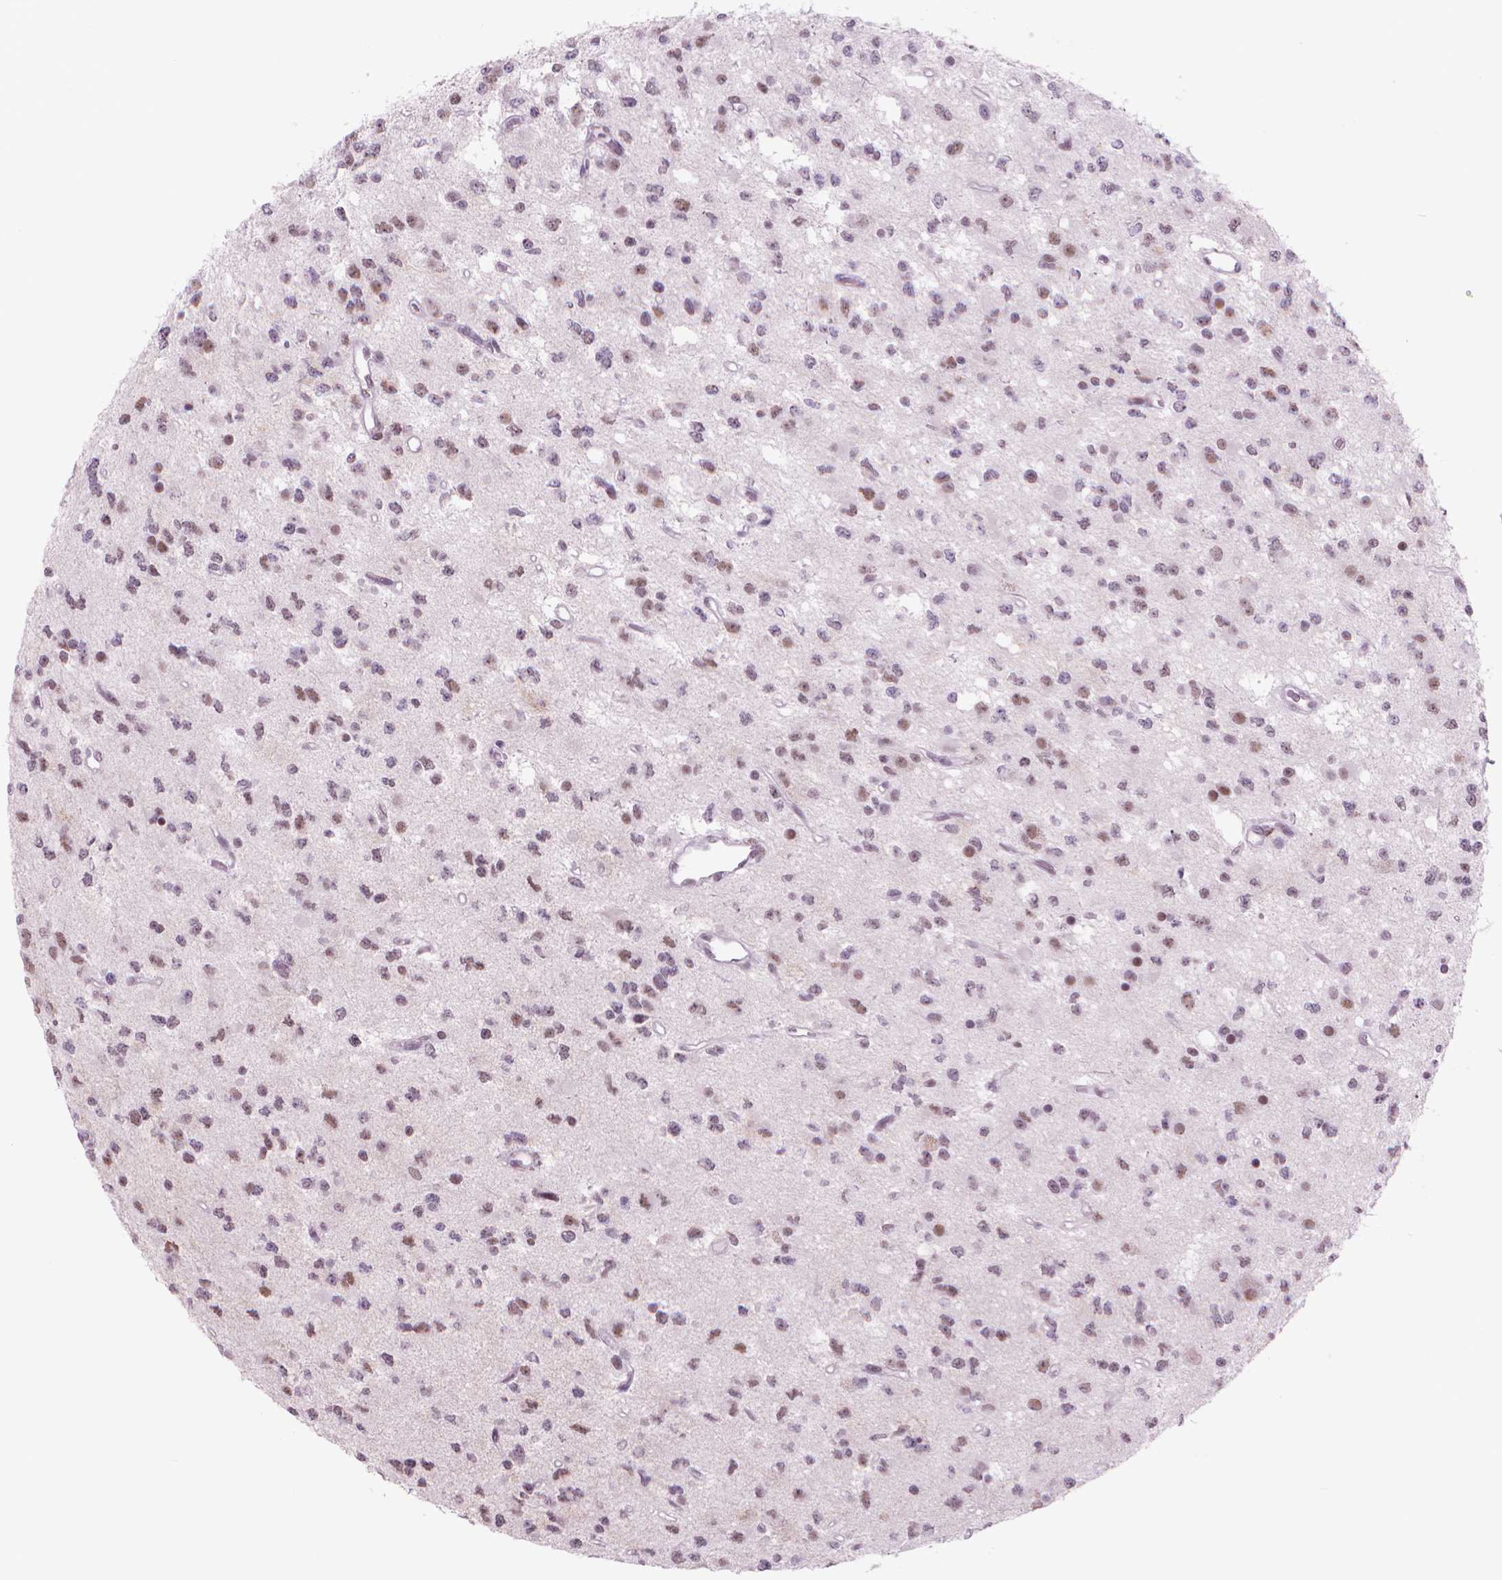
{"staining": {"intensity": "moderate", "quantity": "25%-75%", "location": "nuclear"}, "tissue": "glioma", "cell_type": "Tumor cells", "image_type": "cancer", "snomed": [{"axis": "morphology", "description": "Glioma, malignant, Low grade"}, {"axis": "topography", "description": "Brain"}], "caption": "There is medium levels of moderate nuclear expression in tumor cells of glioma, as demonstrated by immunohistochemical staining (brown color).", "gene": "POLR3D", "patient": {"sex": "female", "age": 45}}